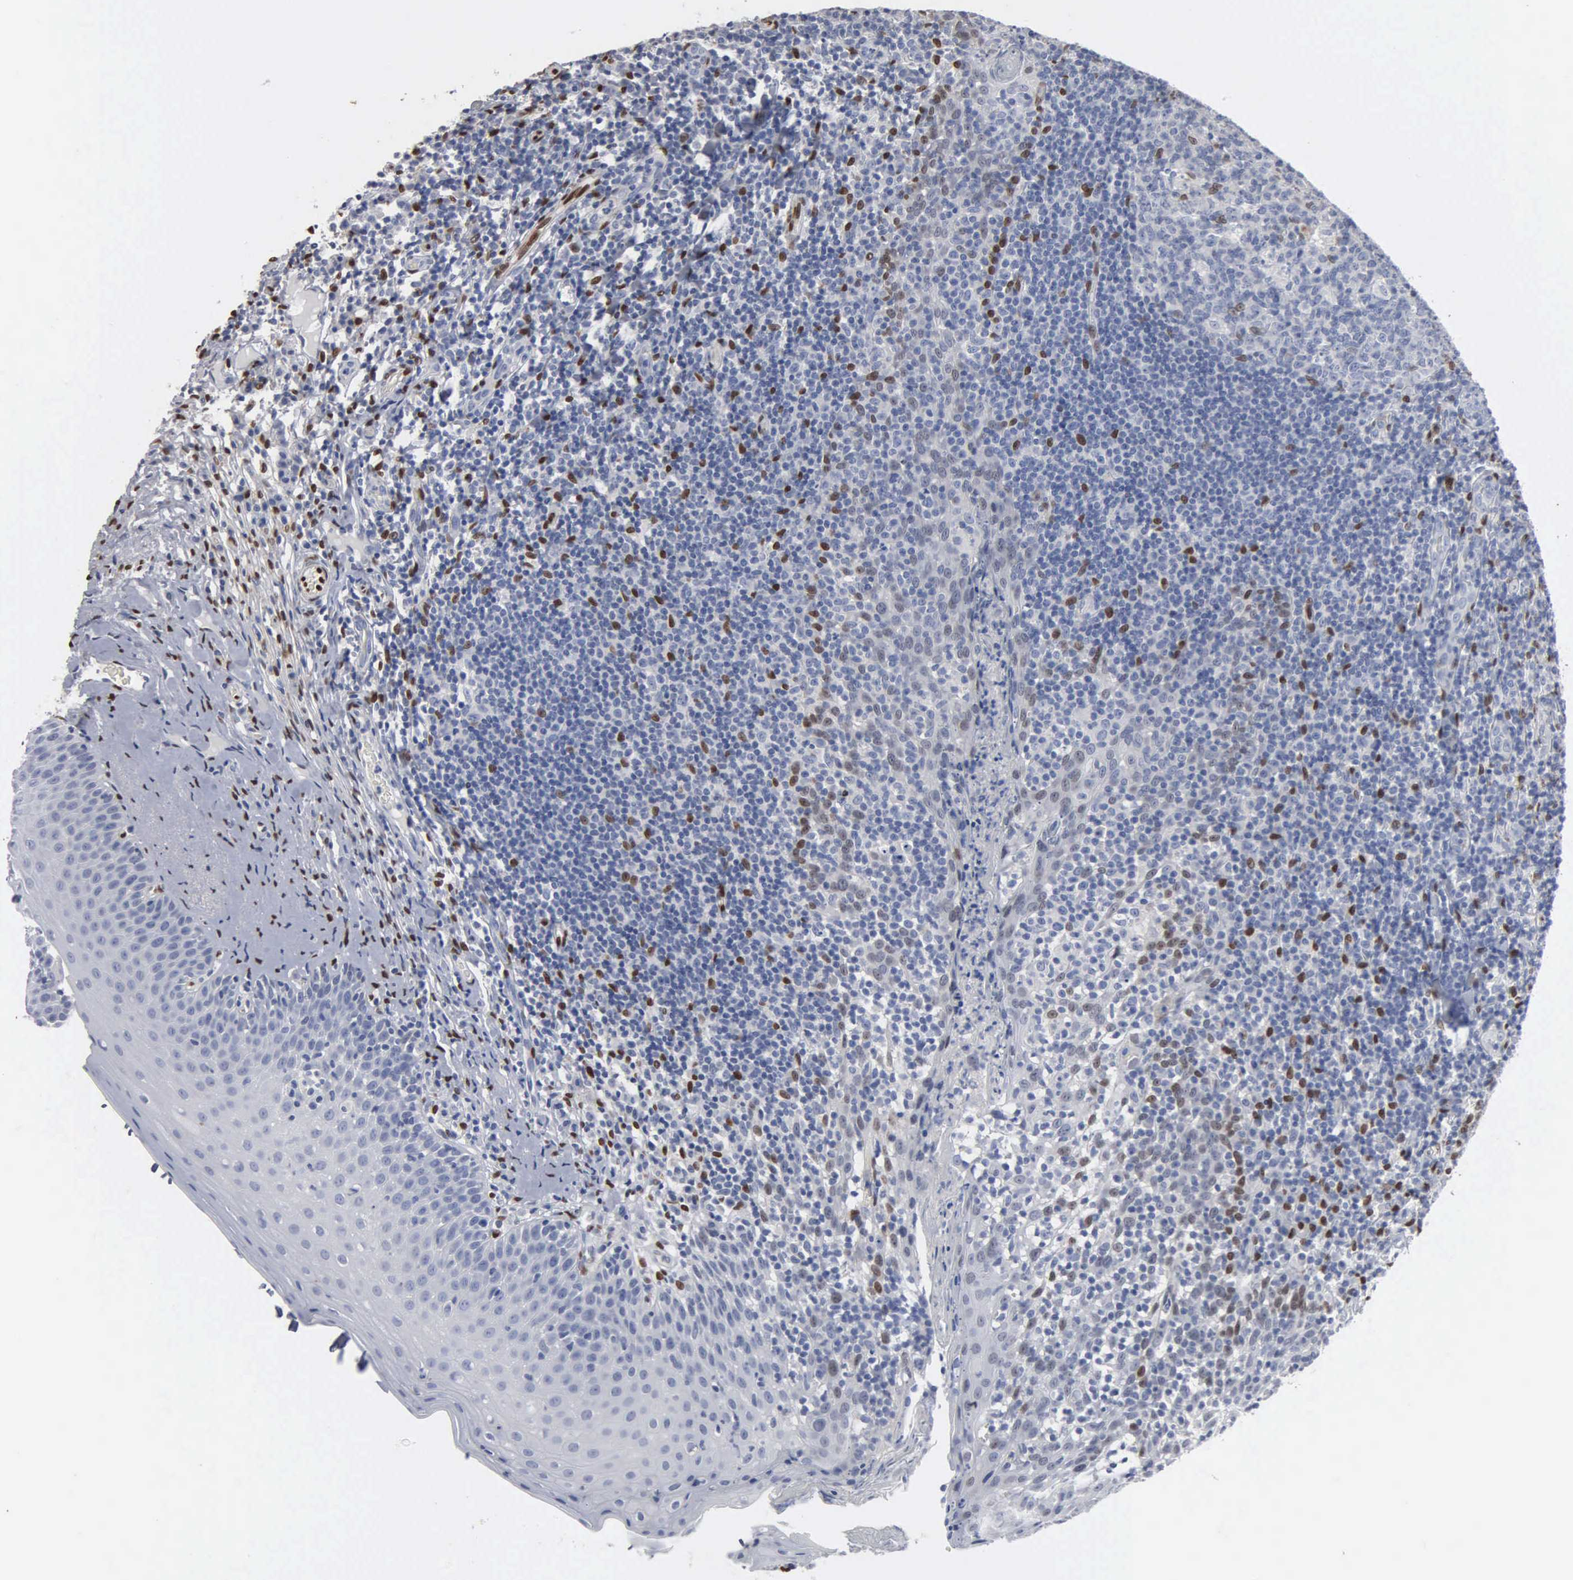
{"staining": {"intensity": "negative", "quantity": "none", "location": "none"}, "tissue": "tonsil", "cell_type": "Germinal center cells", "image_type": "normal", "snomed": [{"axis": "morphology", "description": "Normal tissue, NOS"}, {"axis": "topography", "description": "Tonsil"}], "caption": "Immunohistochemistry histopathology image of normal tonsil stained for a protein (brown), which displays no positivity in germinal center cells. The staining was performed using DAB to visualize the protein expression in brown, while the nuclei were stained in blue with hematoxylin (Magnification: 20x).", "gene": "FGF2", "patient": {"sex": "male", "age": 6}}